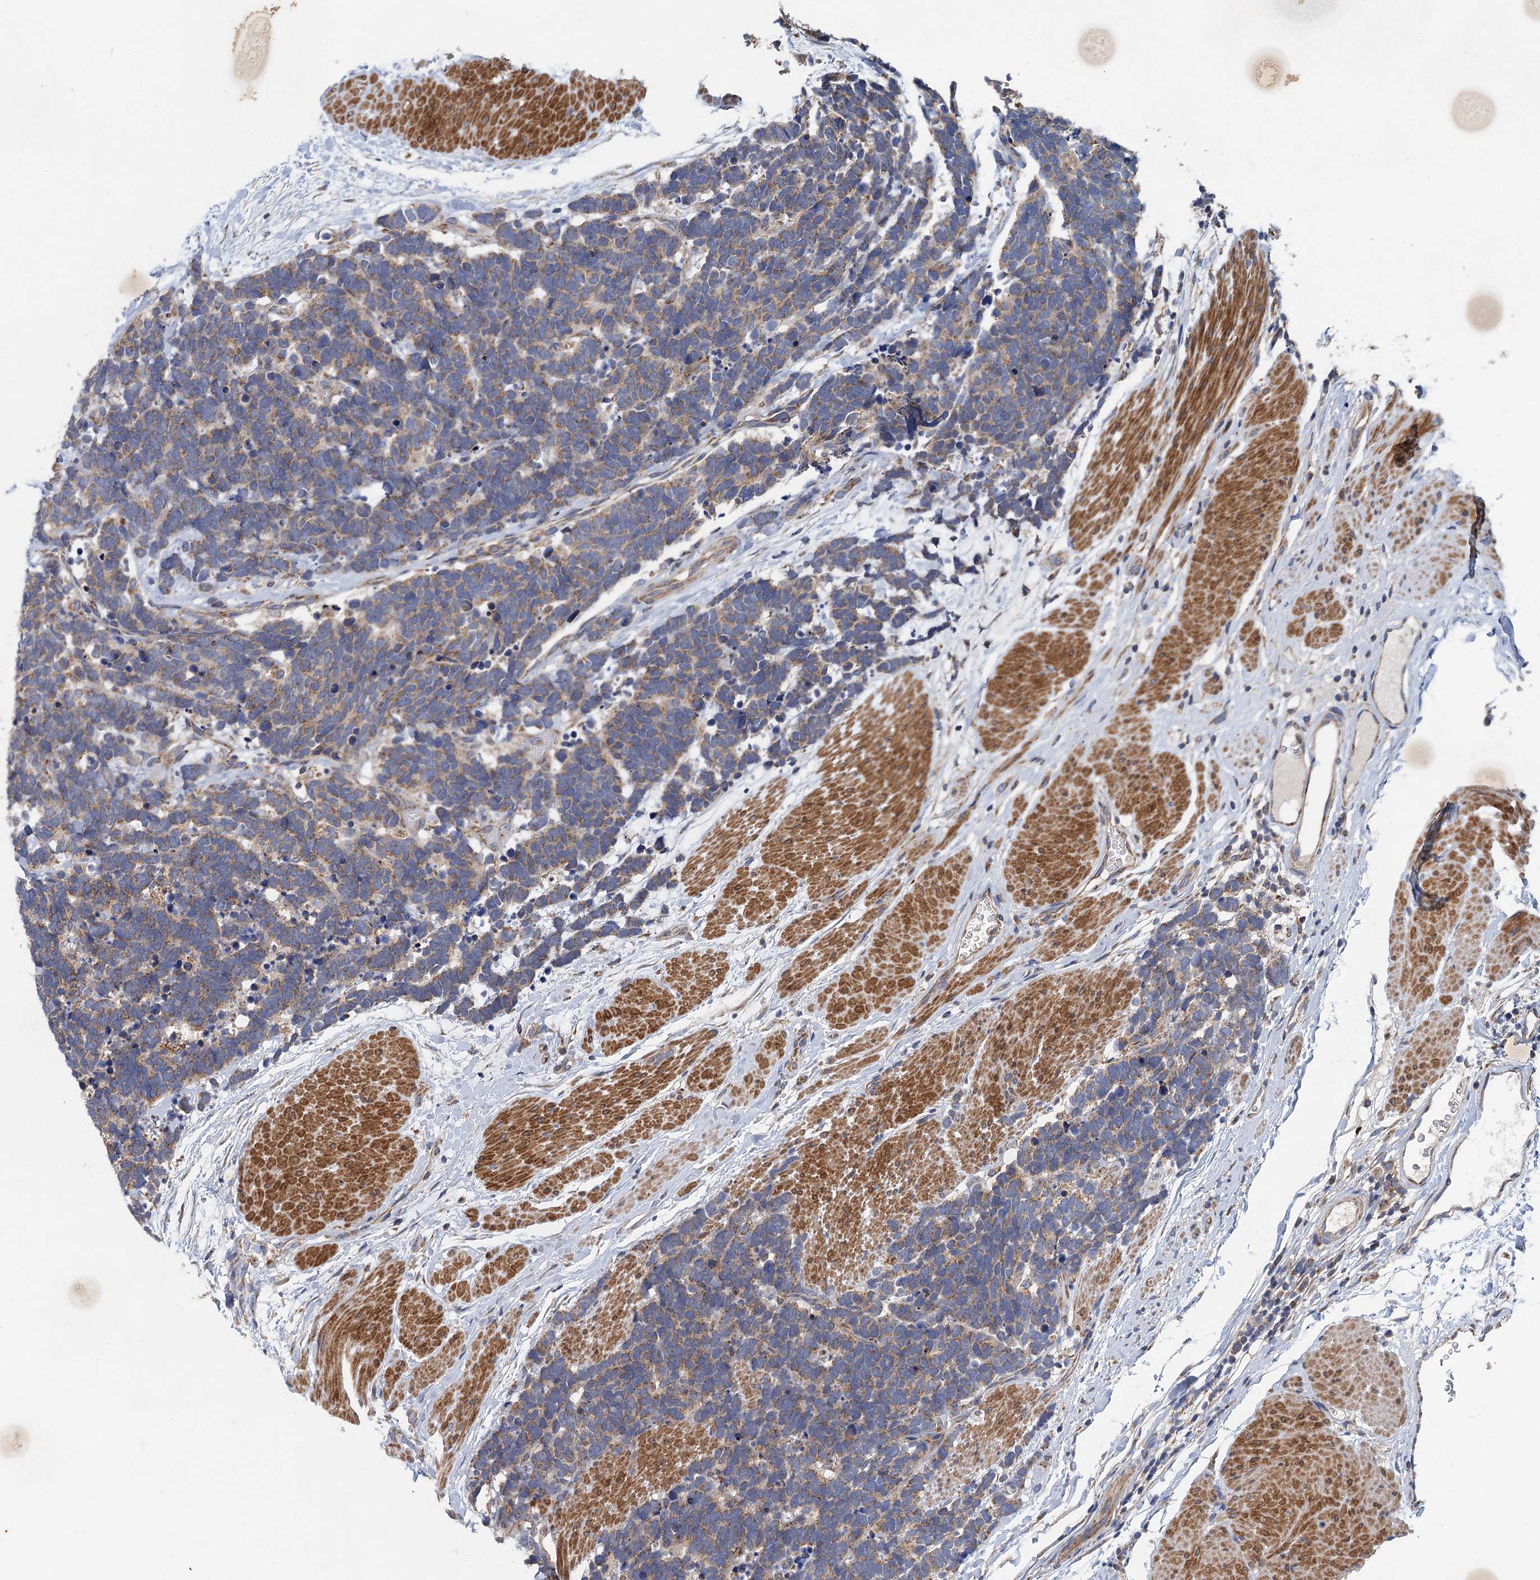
{"staining": {"intensity": "weak", "quantity": ">75%", "location": "cytoplasmic/membranous"}, "tissue": "carcinoid", "cell_type": "Tumor cells", "image_type": "cancer", "snomed": [{"axis": "morphology", "description": "Carcinoma, NOS"}, {"axis": "morphology", "description": "Carcinoid, malignant, NOS"}, {"axis": "topography", "description": "Urinary bladder"}], "caption": "A brown stain highlights weak cytoplasmic/membranous positivity of a protein in human carcinoid (malignant) tumor cells.", "gene": "BCS1L", "patient": {"sex": "male", "age": 57}}